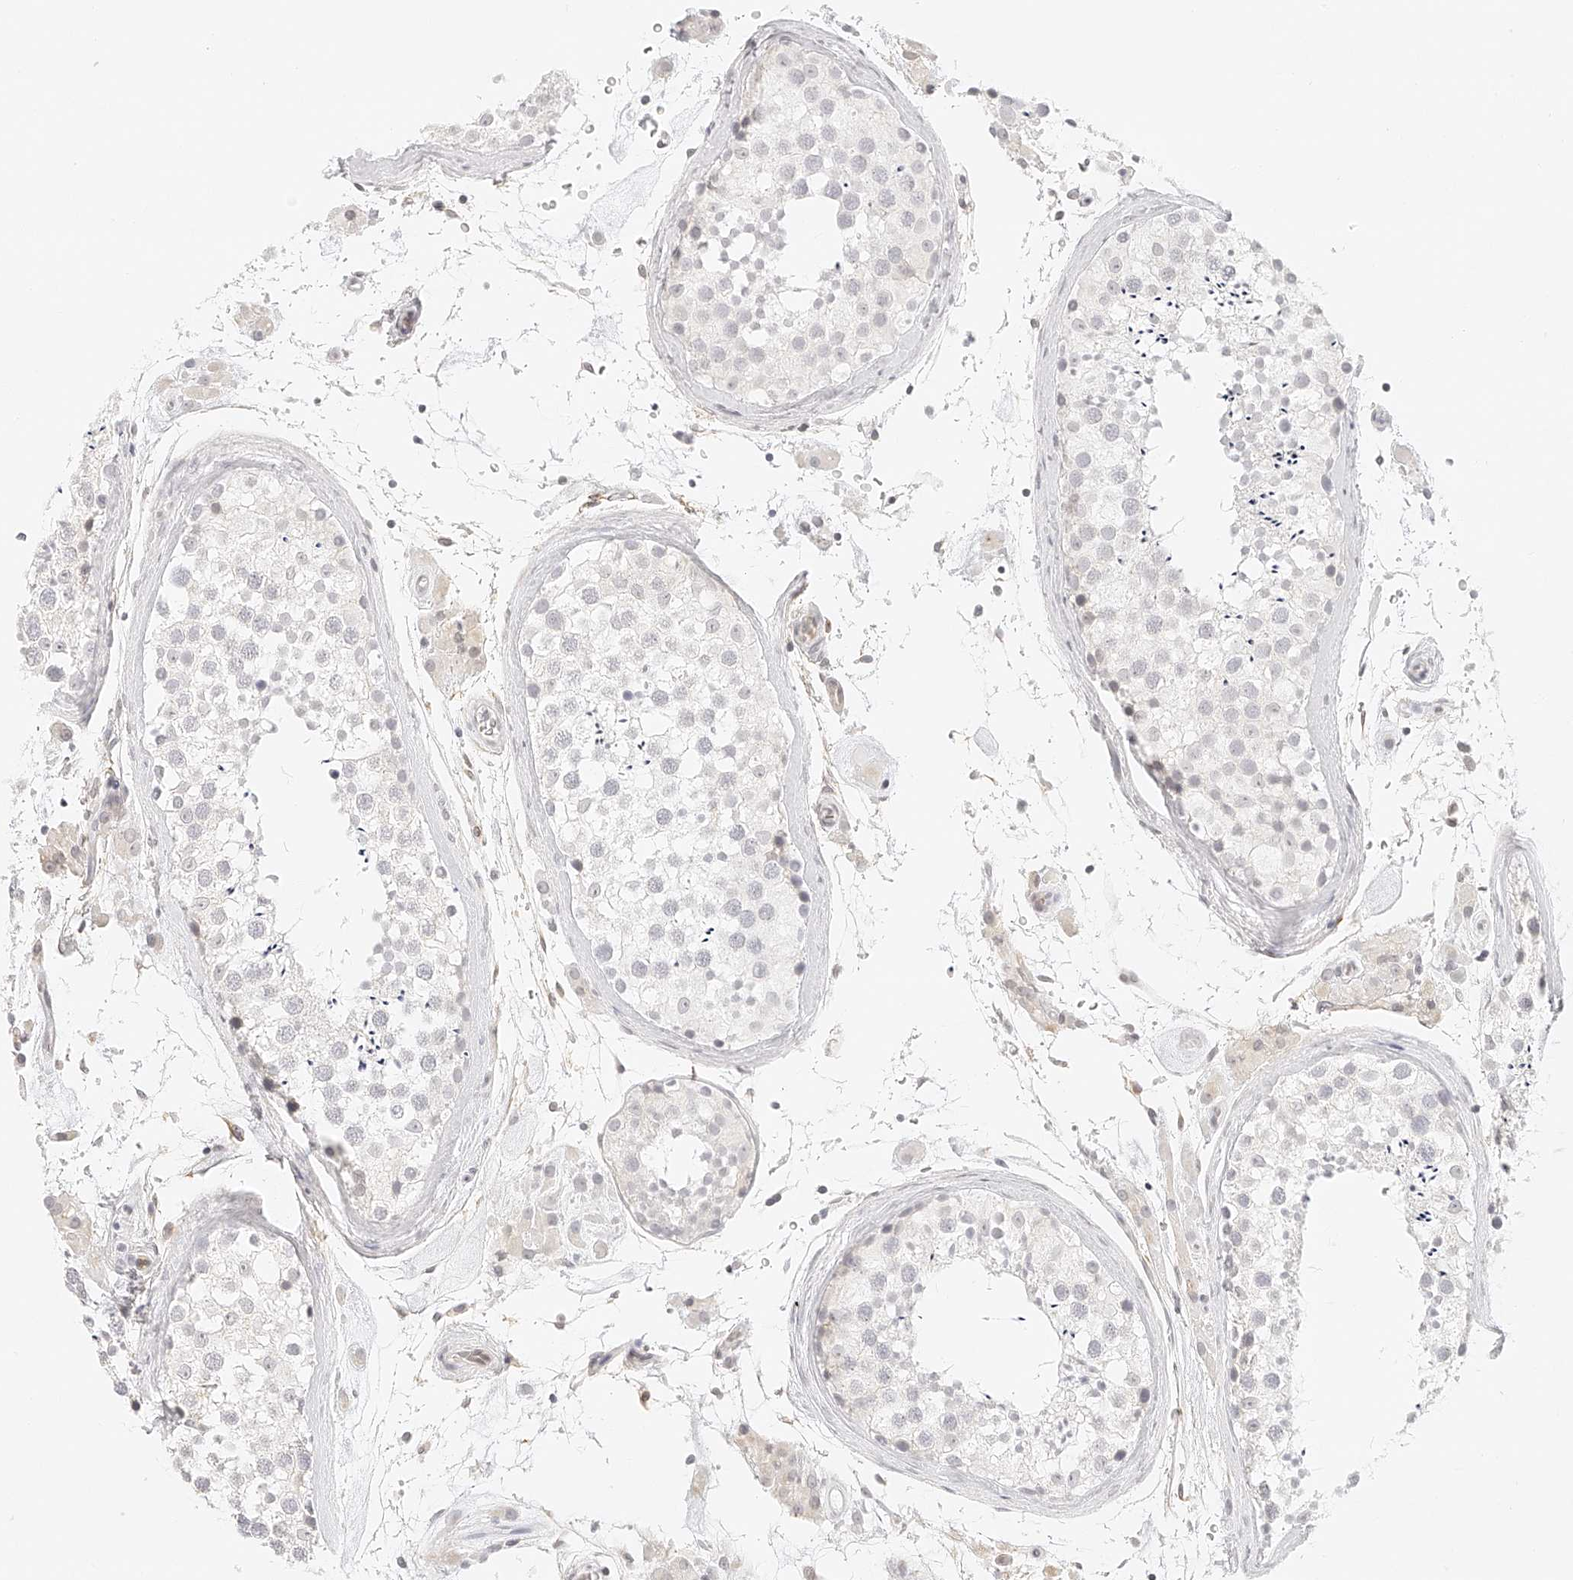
{"staining": {"intensity": "negative", "quantity": "none", "location": "none"}, "tissue": "testis", "cell_type": "Cells in seminiferous ducts", "image_type": "normal", "snomed": [{"axis": "morphology", "description": "Normal tissue, NOS"}, {"axis": "topography", "description": "Testis"}], "caption": "Immunohistochemistry histopathology image of unremarkable human testis stained for a protein (brown), which reveals no staining in cells in seminiferous ducts. (Immunohistochemistry, brightfield microscopy, high magnification).", "gene": "ZFP69", "patient": {"sex": "male", "age": 46}}